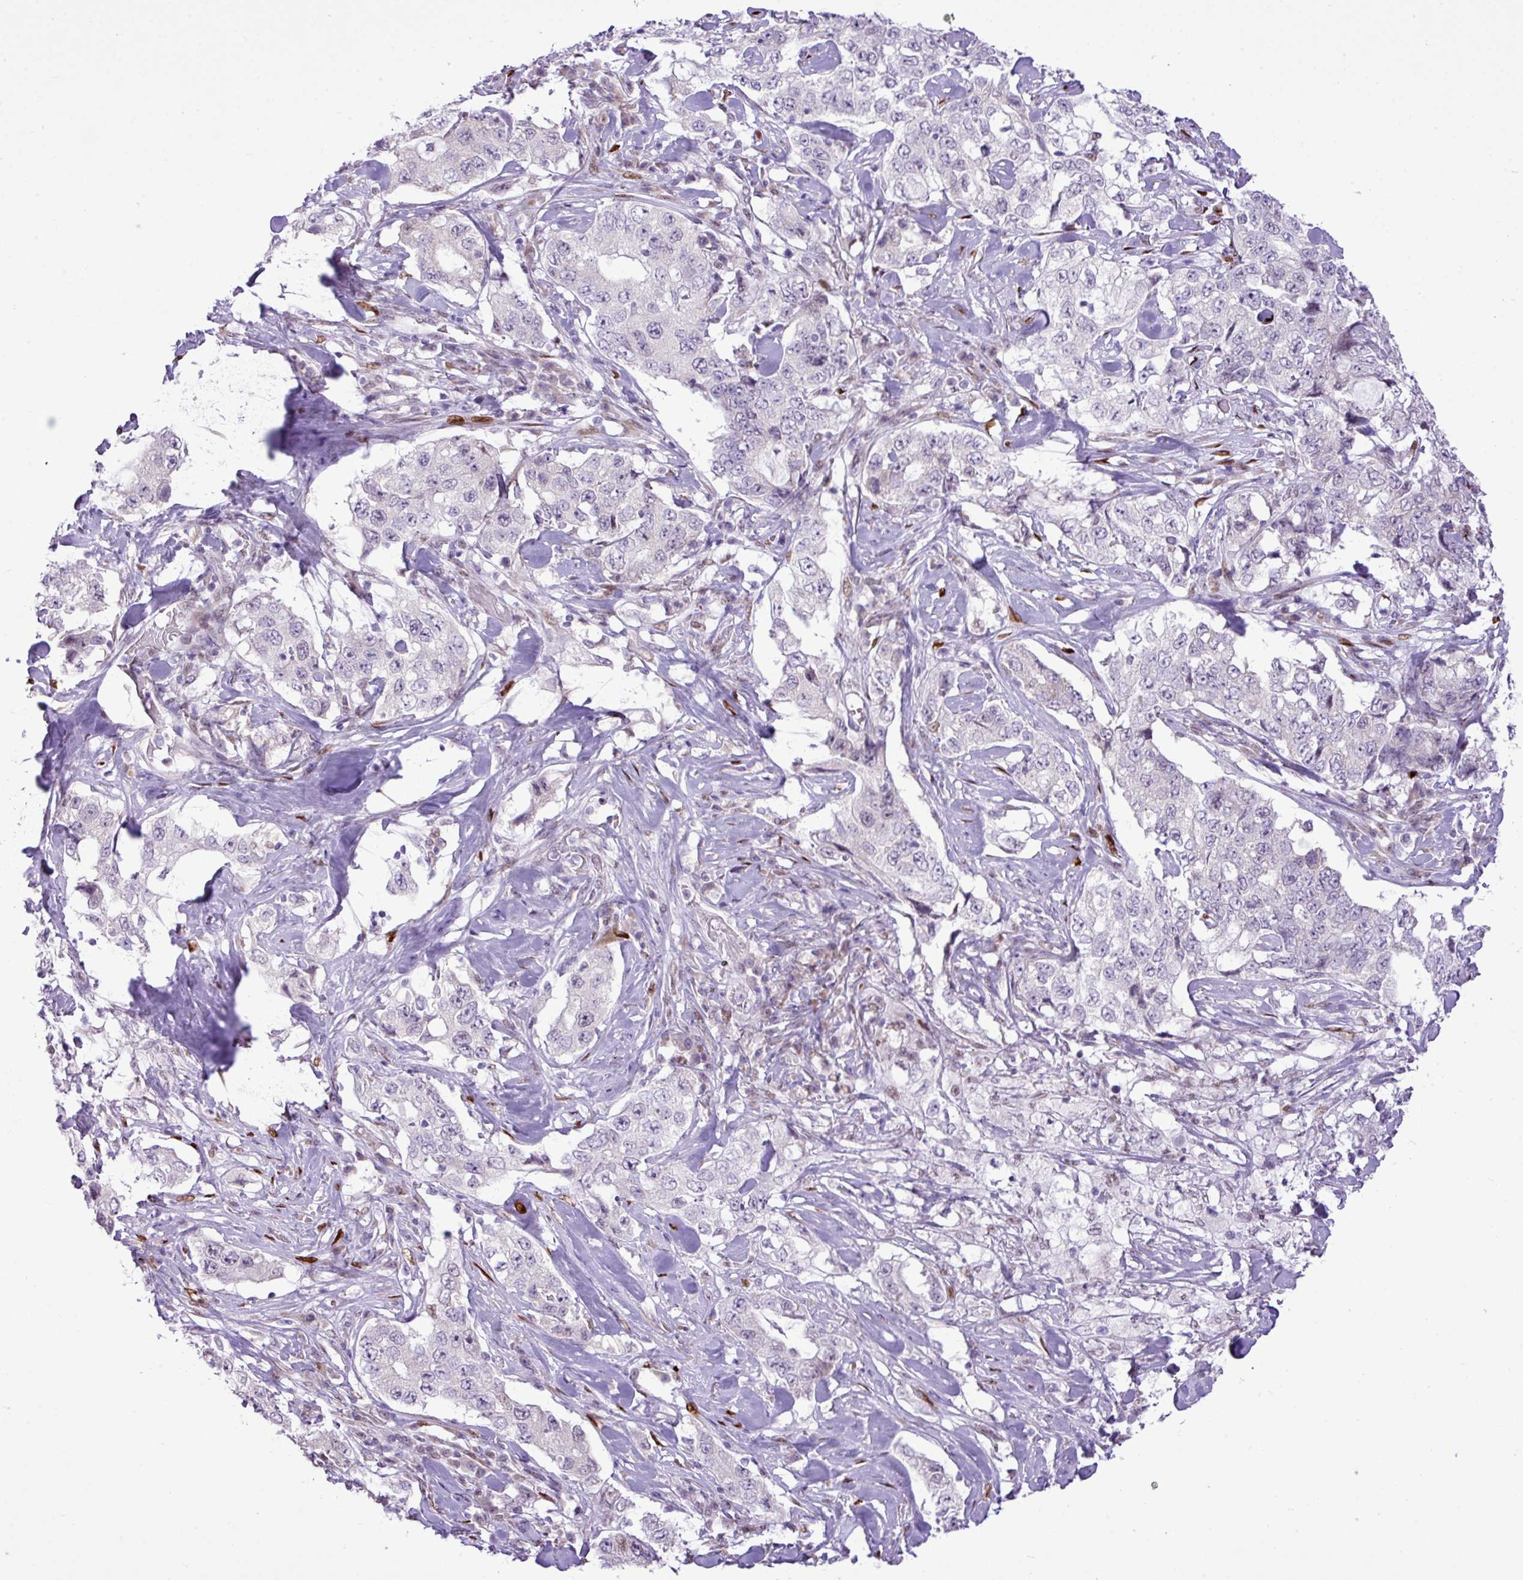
{"staining": {"intensity": "negative", "quantity": "none", "location": "none"}, "tissue": "lung cancer", "cell_type": "Tumor cells", "image_type": "cancer", "snomed": [{"axis": "morphology", "description": "Adenocarcinoma, NOS"}, {"axis": "topography", "description": "Lung"}], "caption": "High power microscopy image of an immunohistochemistry (IHC) micrograph of lung cancer, revealing no significant positivity in tumor cells.", "gene": "ELOA2", "patient": {"sex": "female", "age": 51}}